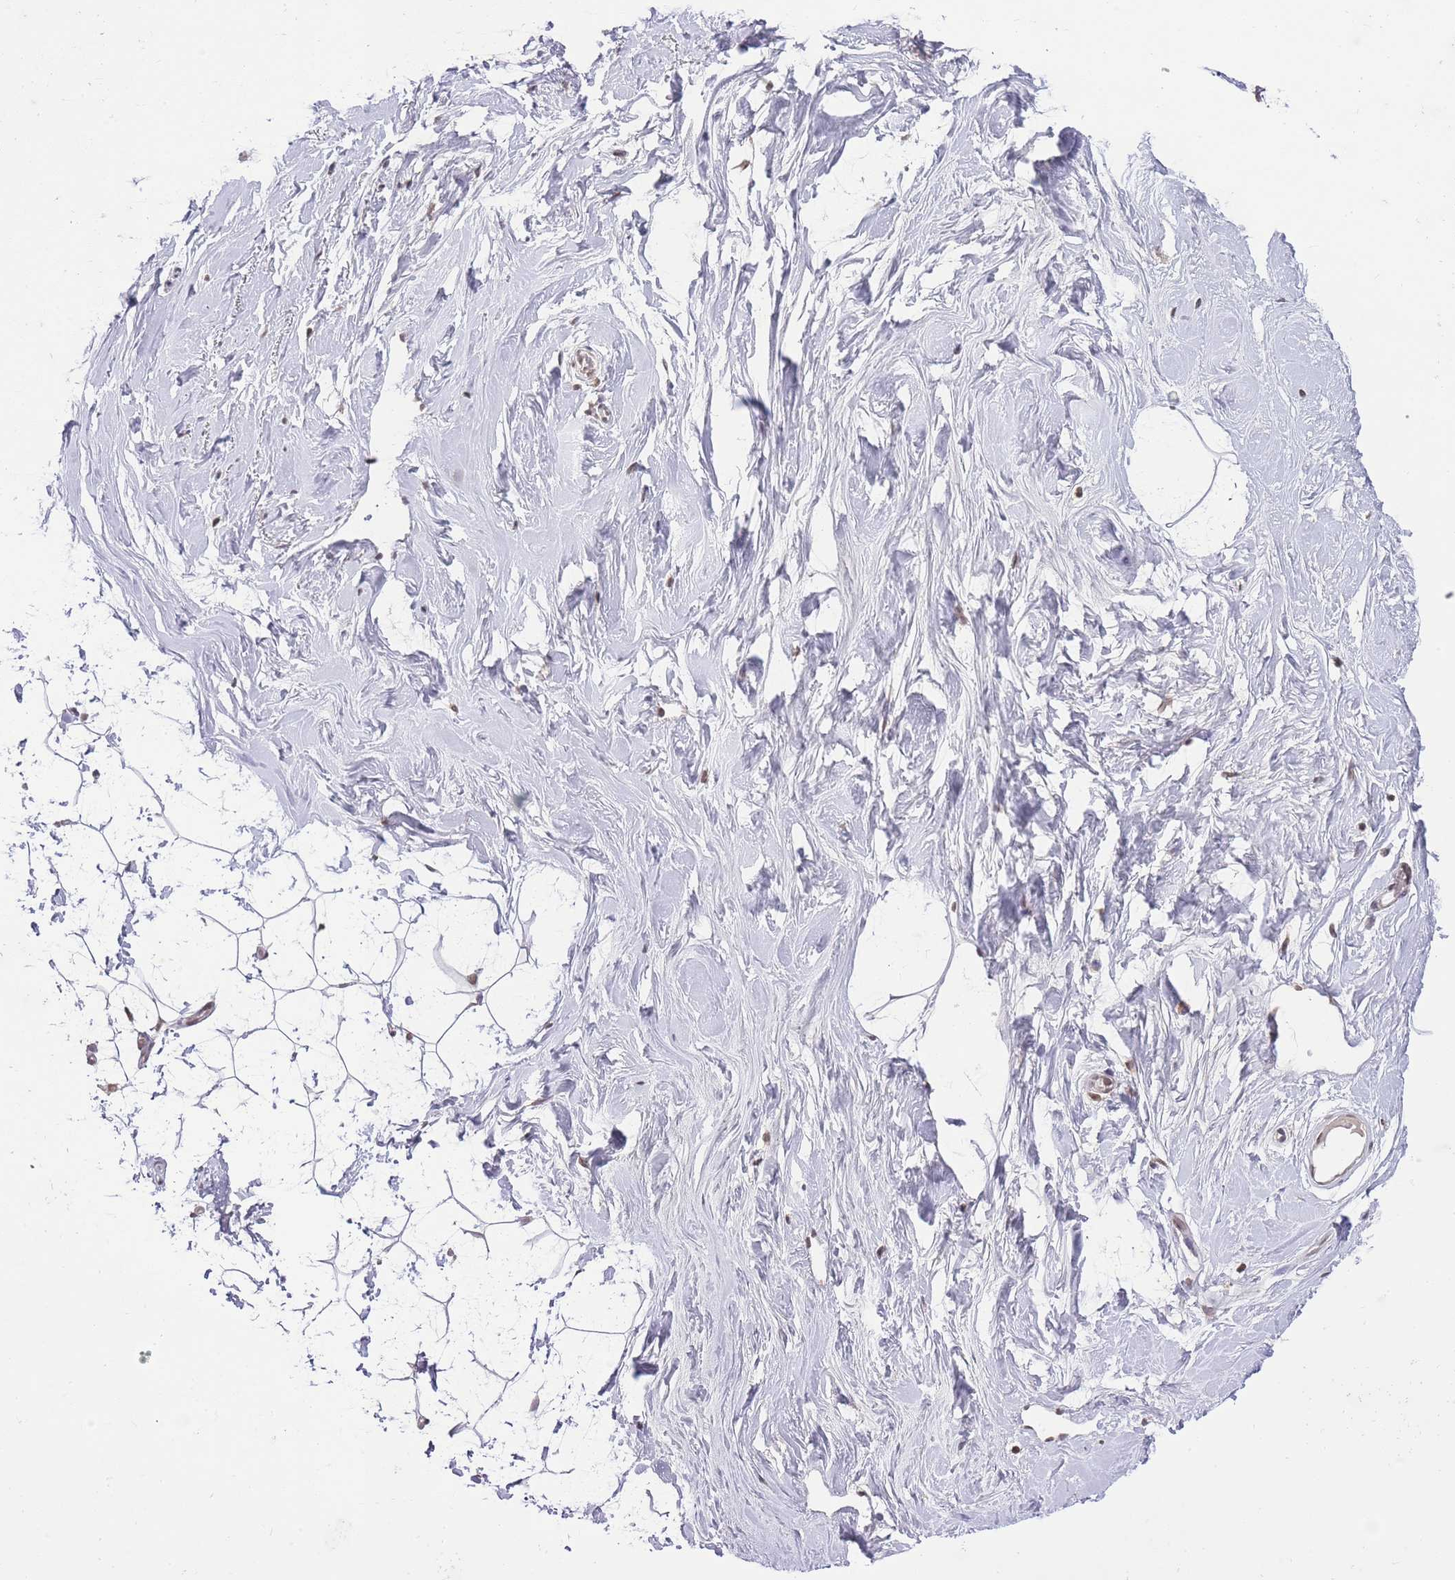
{"staining": {"intensity": "negative", "quantity": "none", "location": "none"}, "tissue": "breast", "cell_type": "Adipocytes", "image_type": "normal", "snomed": [{"axis": "morphology", "description": "Normal tissue, NOS"}, {"axis": "morphology", "description": "Adenoma, NOS"}, {"axis": "topography", "description": "Breast"}], "caption": "High magnification brightfield microscopy of benign breast stained with DAB (brown) and counterstained with hematoxylin (blue): adipocytes show no significant staining.", "gene": "TMED3", "patient": {"sex": "female", "age": 23}}